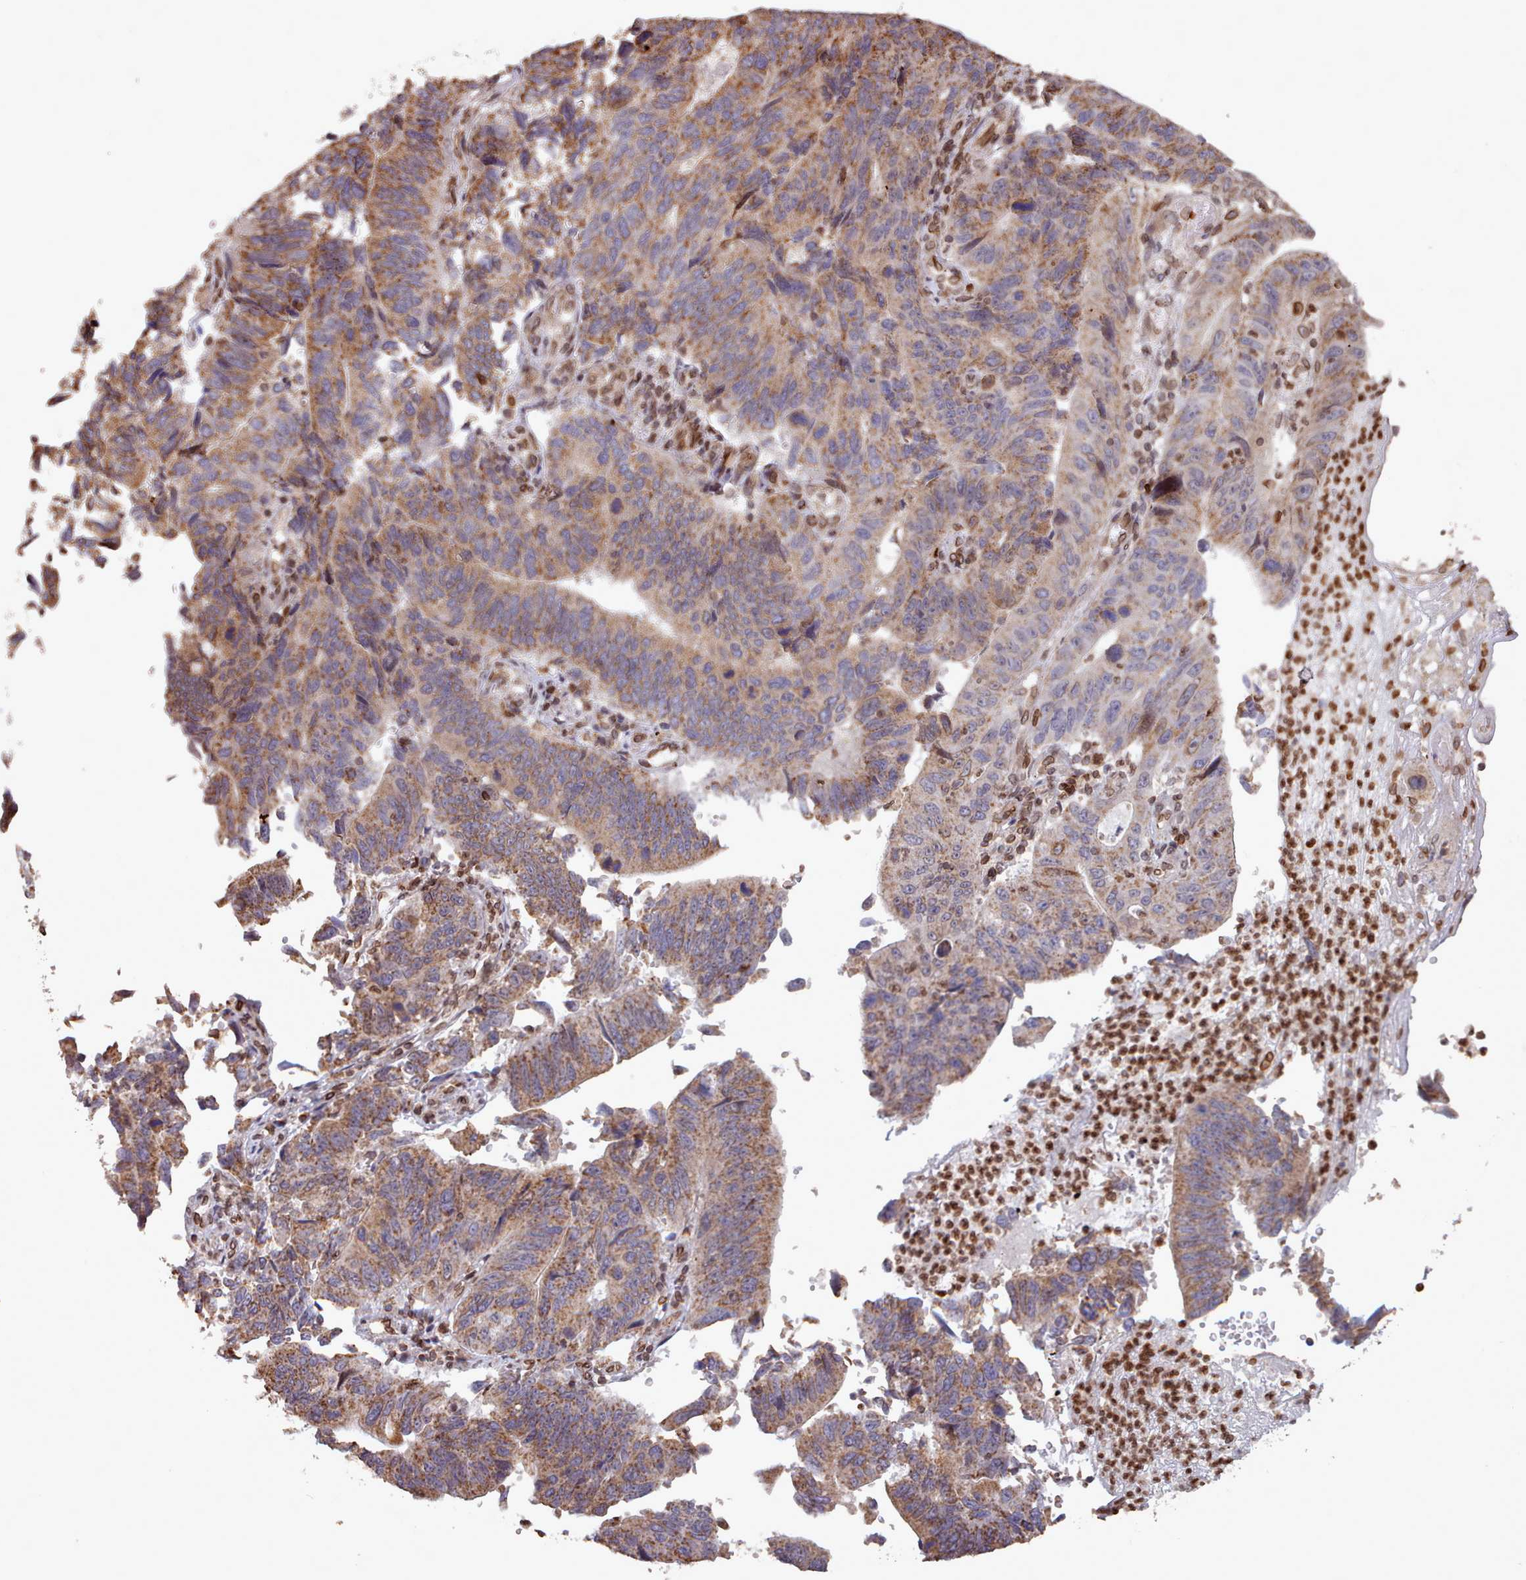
{"staining": {"intensity": "moderate", "quantity": ">75%", "location": "cytoplasmic/membranous"}, "tissue": "stomach cancer", "cell_type": "Tumor cells", "image_type": "cancer", "snomed": [{"axis": "morphology", "description": "Adenocarcinoma, NOS"}, {"axis": "topography", "description": "Stomach"}], "caption": "Immunohistochemical staining of adenocarcinoma (stomach) reveals medium levels of moderate cytoplasmic/membranous protein positivity in approximately >75% of tumor cells.", "gene": "TOR1AIP1", "patient": {"sex": "male", "age": 59}}